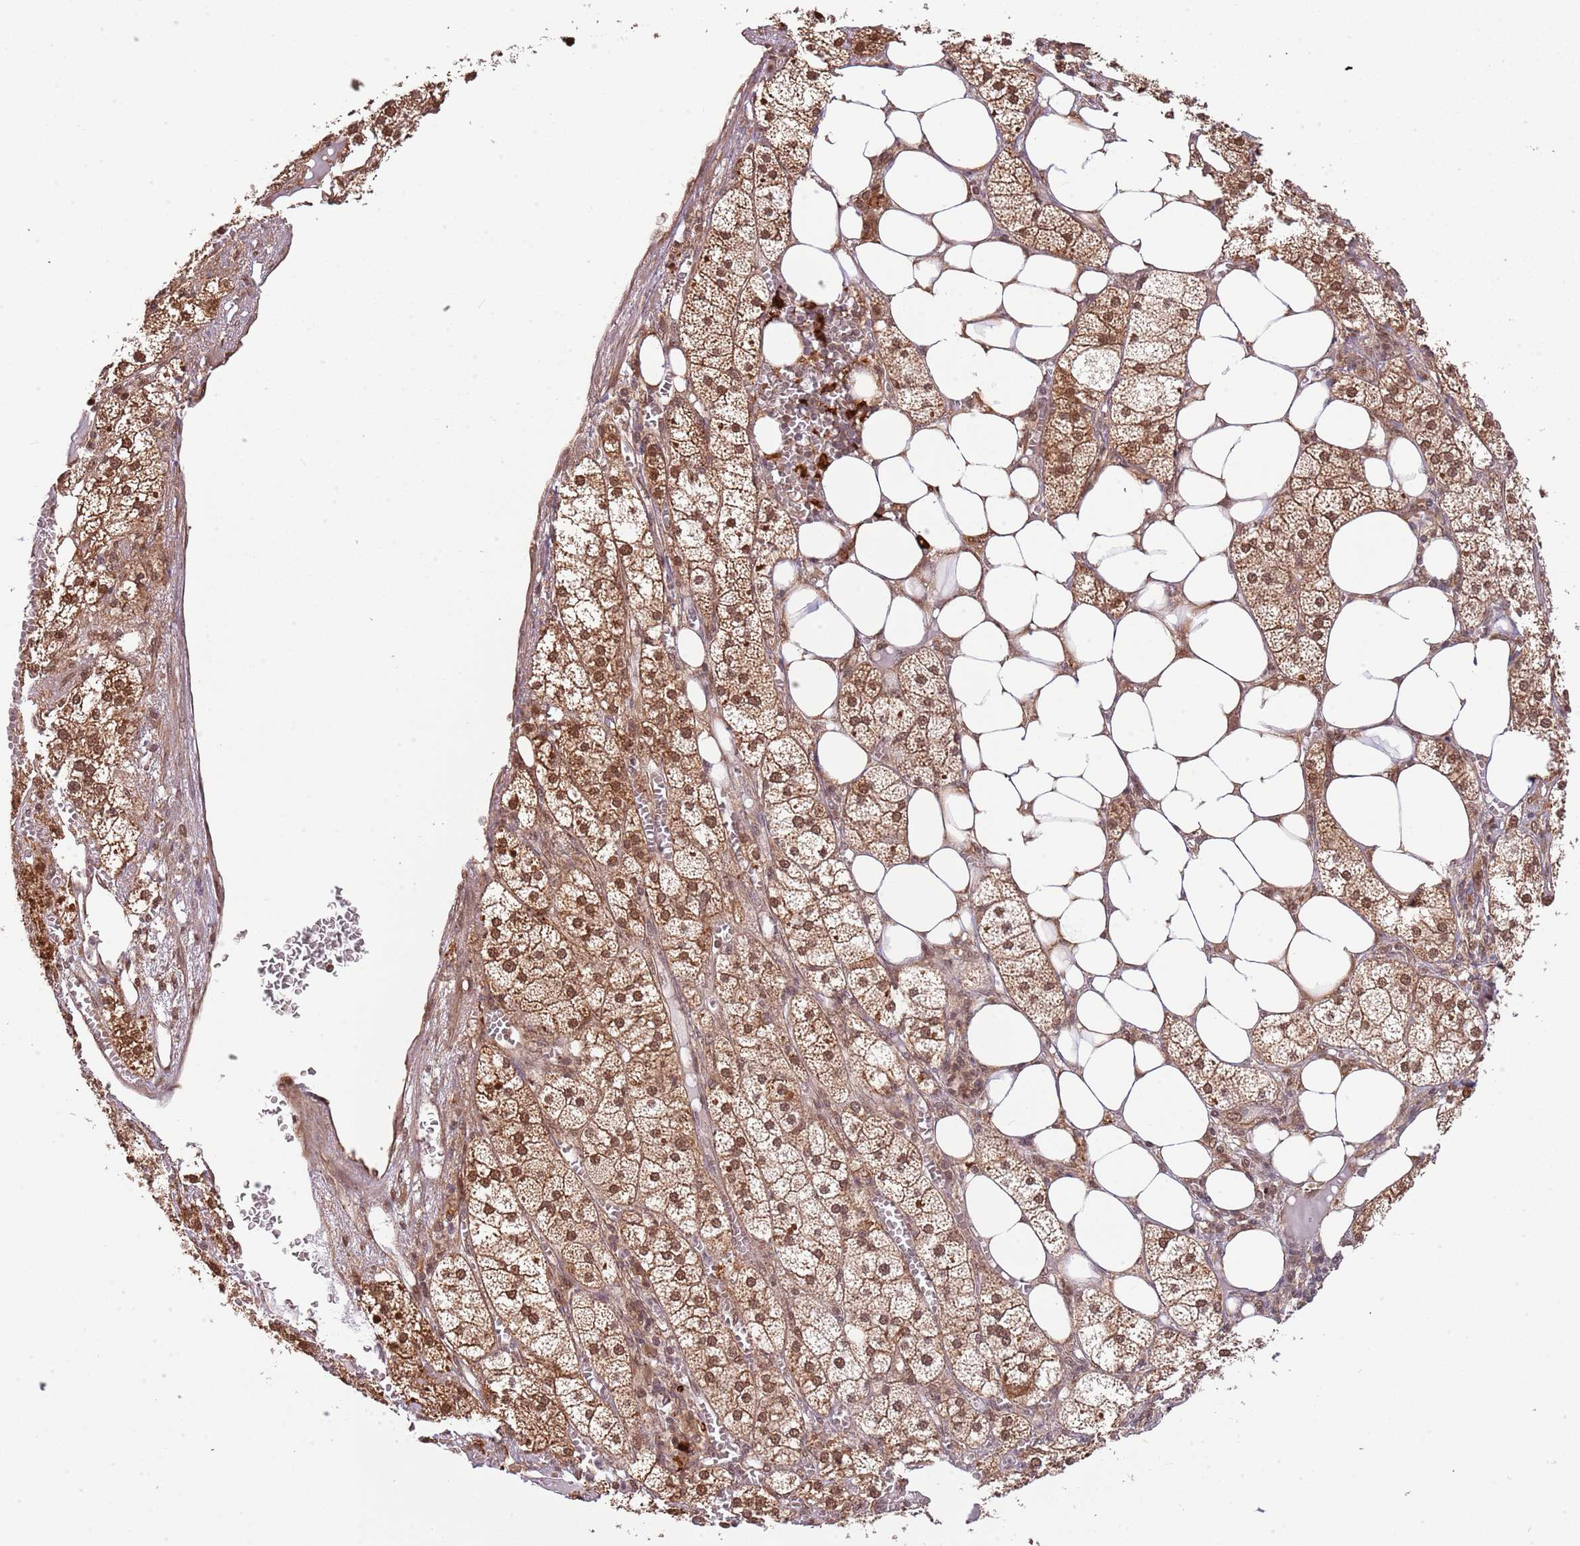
{"staining": {"intensity": "moderate", "quantity": ">75%", "location": "cytoplasmic/membranous,nuclear"}, "tissue": "adrenal gland", "cell_type": "Glandular cells", "image_type": "normal", "snomed": [{"axis": "morphology", "description": "Normal tissue, NOS"}, {"axis": "topography", "description": "Adrenal gland"}], "caption": "DAB (3,3'-diaminobenzidine) immunohistochemical staining of unremarkable human adrenal gland reveals moderate cytoplasmic/membranous,nuclear protein staining in about >75% of glandular cells. (DAB IHC, brown staining for protein, blue staining for nuclei).", "gene": "PLSCR5", "patient": {"sex": "female", "age": 61}}